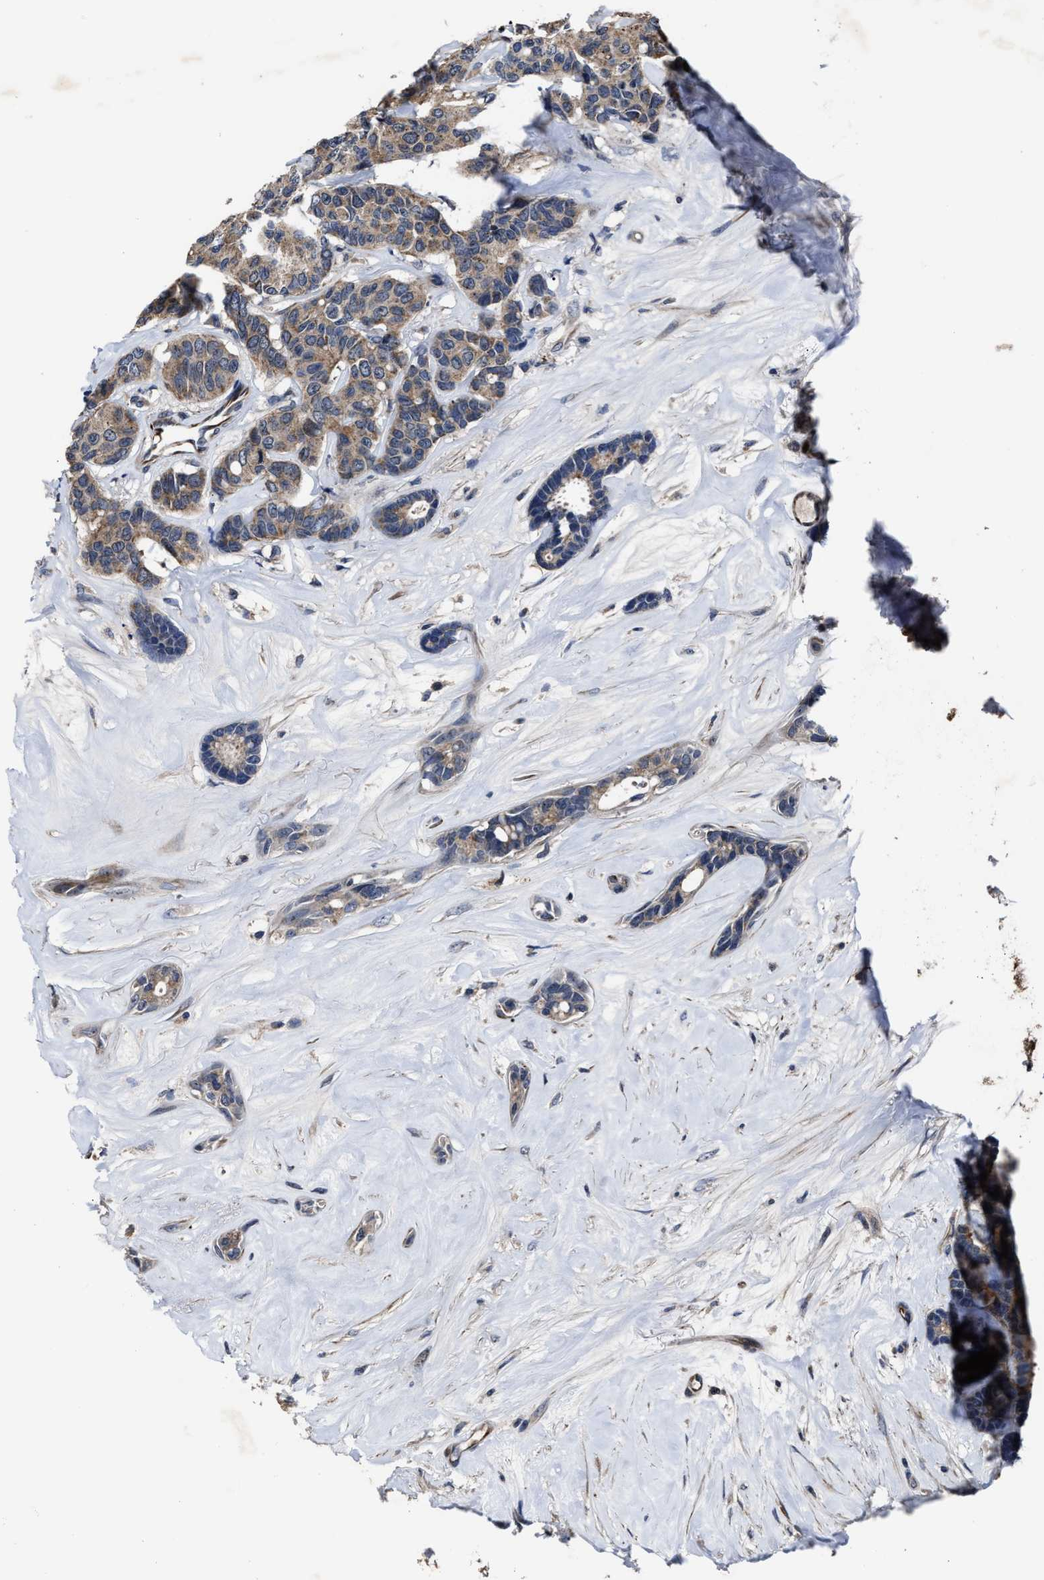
{"staining": {"intensity": "moderate", "quantity": ">75%", "location": "cytoplasmic/membranous"}, "tissue": "breast cancer", "cell_type": "Tumor cells", "image_type": "cancer", "snomed": [{"axis": "morphology", "description": "Duct carcinoma"}, {"axis": "topography", "description": "Breast"}], "caption": "Immunohistochemistry (IHC) (DAB) staining of breast cancer (infiltrating ductal carcinoma) shows moderate cytoplasmic/membranous protein positivity in about >75% of tumor cells.", "gene": "RSBN1L", "patient": {"sex": "female", "age": 87}}